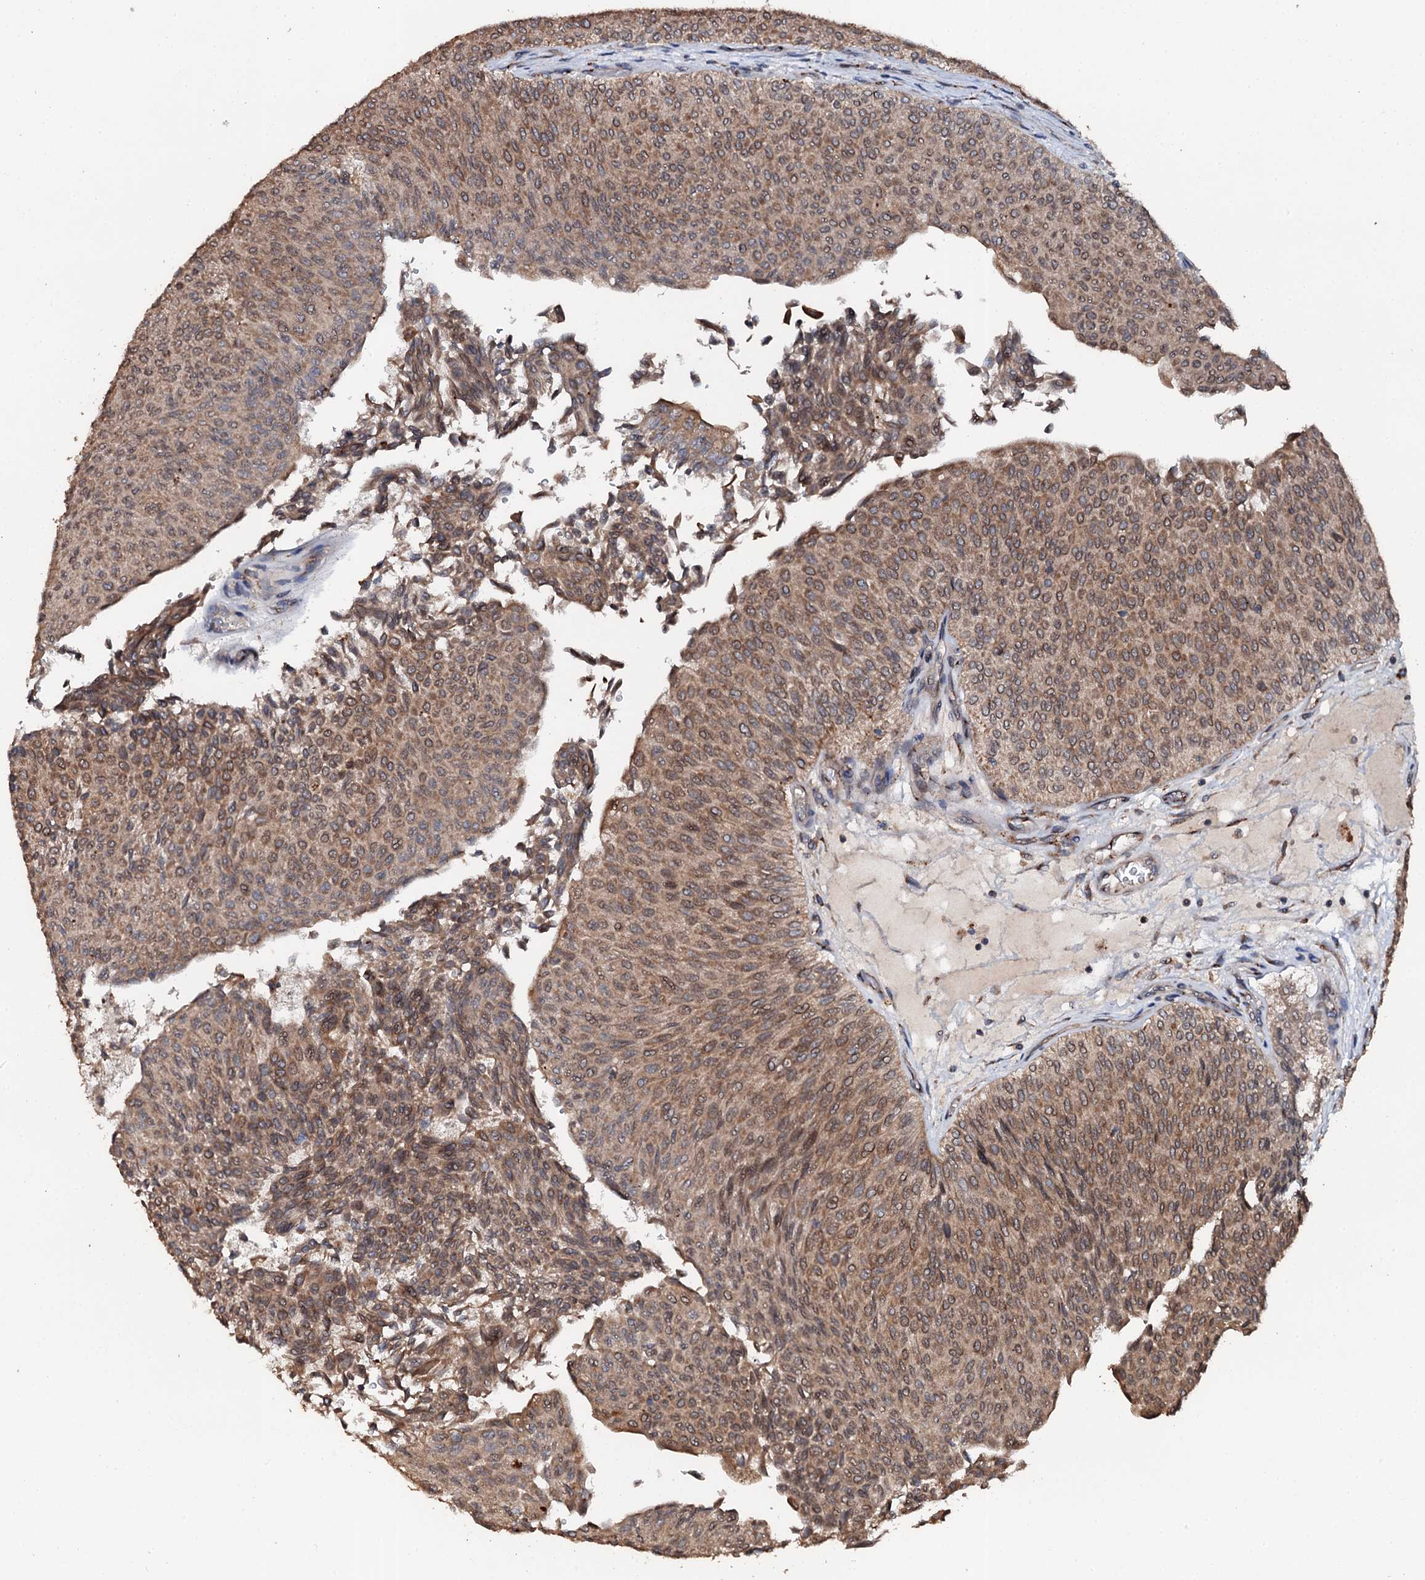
{"staining": {"intensity": "moderate", "quantity": ">75%", "location": "cytoplasmic/membranous,nuclear"}, "tissue": "urothelial cancer", "cell_type": "Tumor cells", "image_type": "cancer", "snomed": [{"axis": "morphology", "description": "Urothelial carcinoma, Low grade"}, {"axis": "topography", "description": "Urinary bladder"}], "caption": "This image reveals IHC staining of urothelial cancer, with medium moderate cytoplasmic/membranous and nuclear positivity in about >75% of tumor cells.", "gene": "GLCE", "patient": {"sex": "male", "age": 78}}